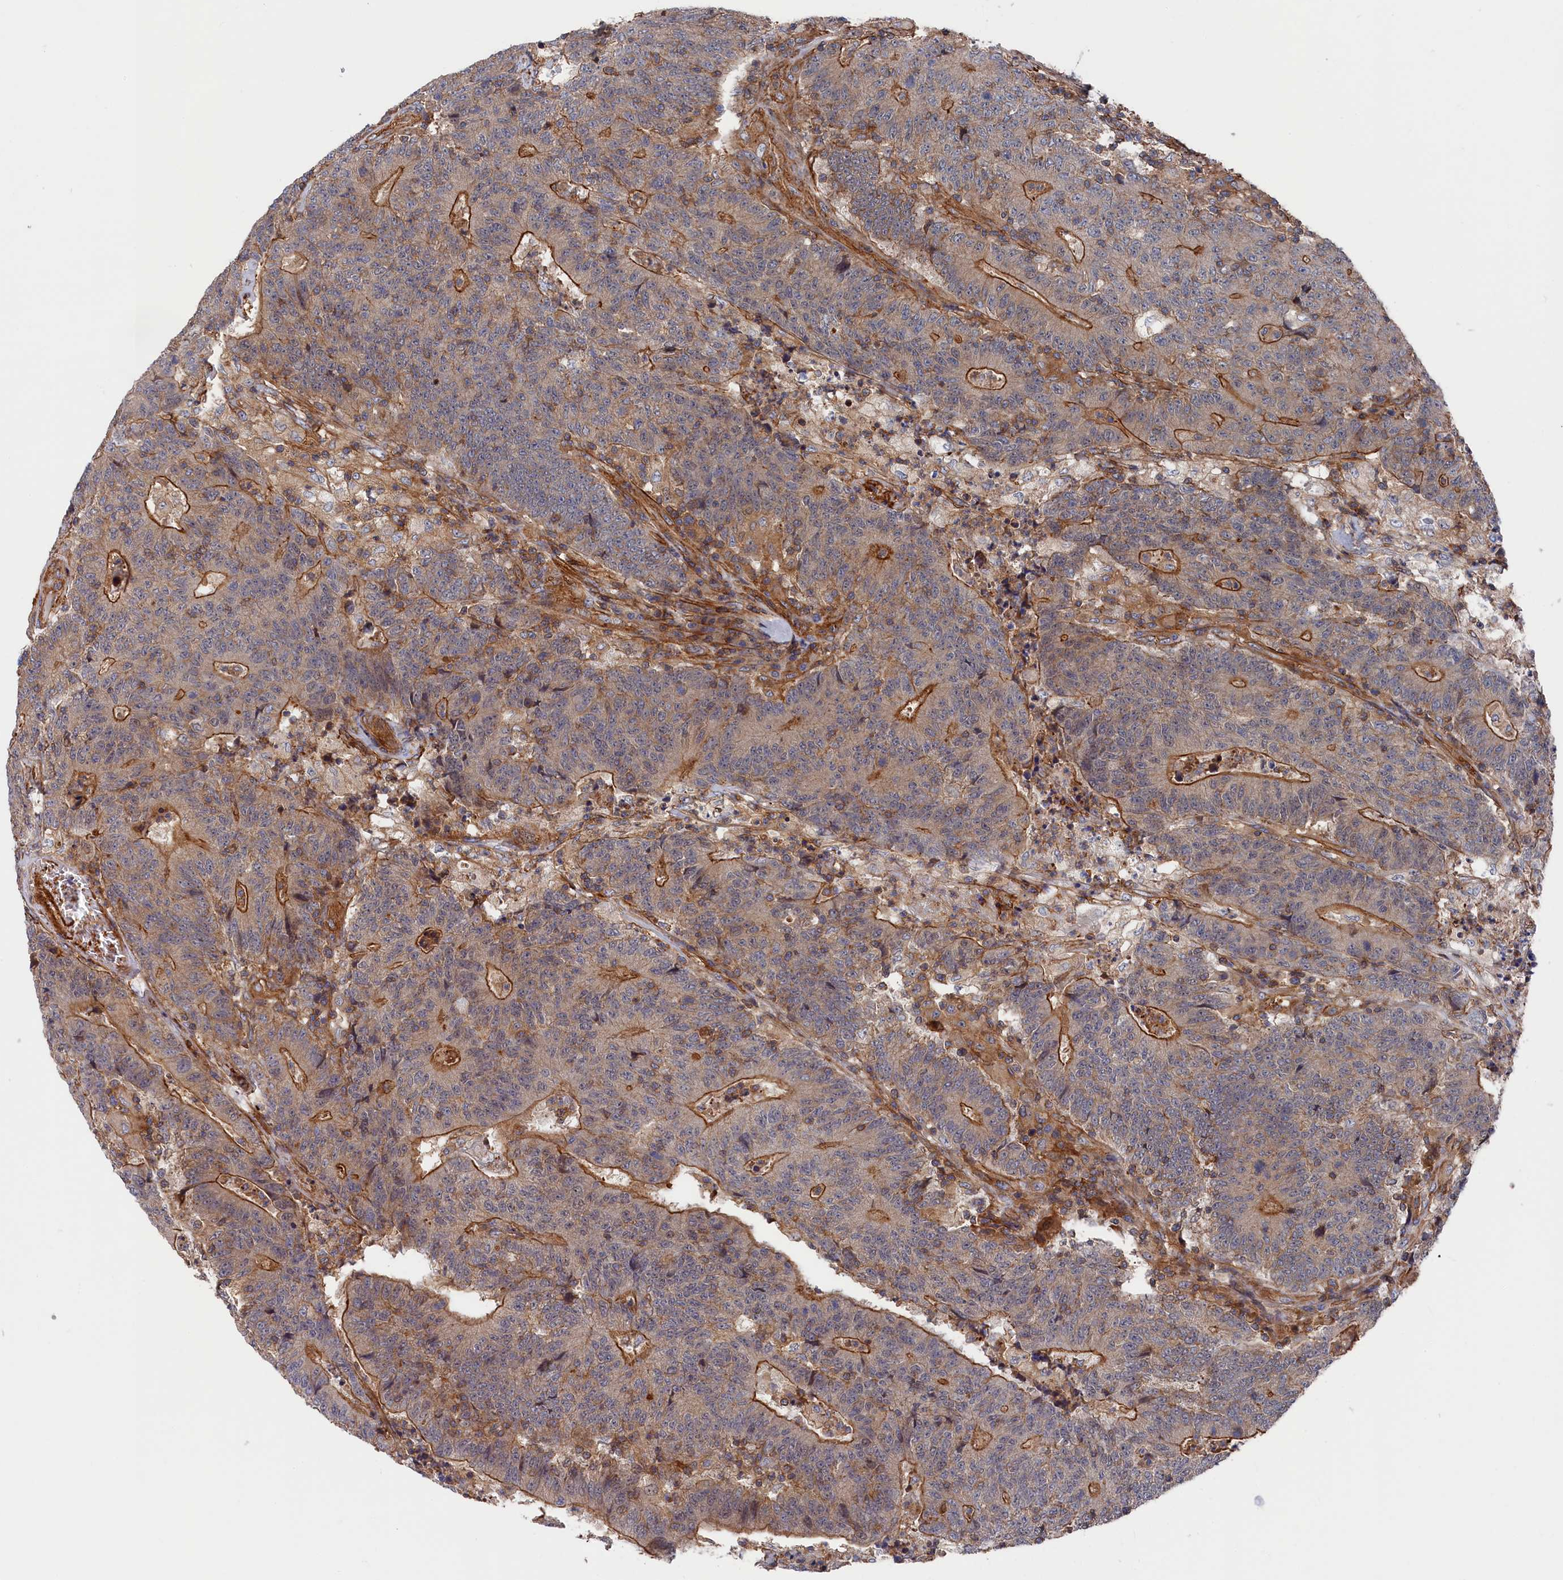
{"staining": {"intensity": "strong", "quantity": "25%-75%", "location": "cytoplasmic/membranous"}, "tissue": "colorectal cancer", "cell_type": "Tumor cells", "image_type": "cancer", "snomed": [{"axis": "morphology", "description": "Adenocarcinoma, NOS"}, {"axis": "topography", "description": "Colon"}], "caption": "Immunohistochemistry (IHC) (DAB (3,3'-diaminobenzidine)) staining of colorectal adenocarcinoma exhibits strong cytoplasmic/membranous protein positivity in about 25%-75% of tumor cells.", "gene": "LDHD", "patient": {"sex": "female", "age": 75}}